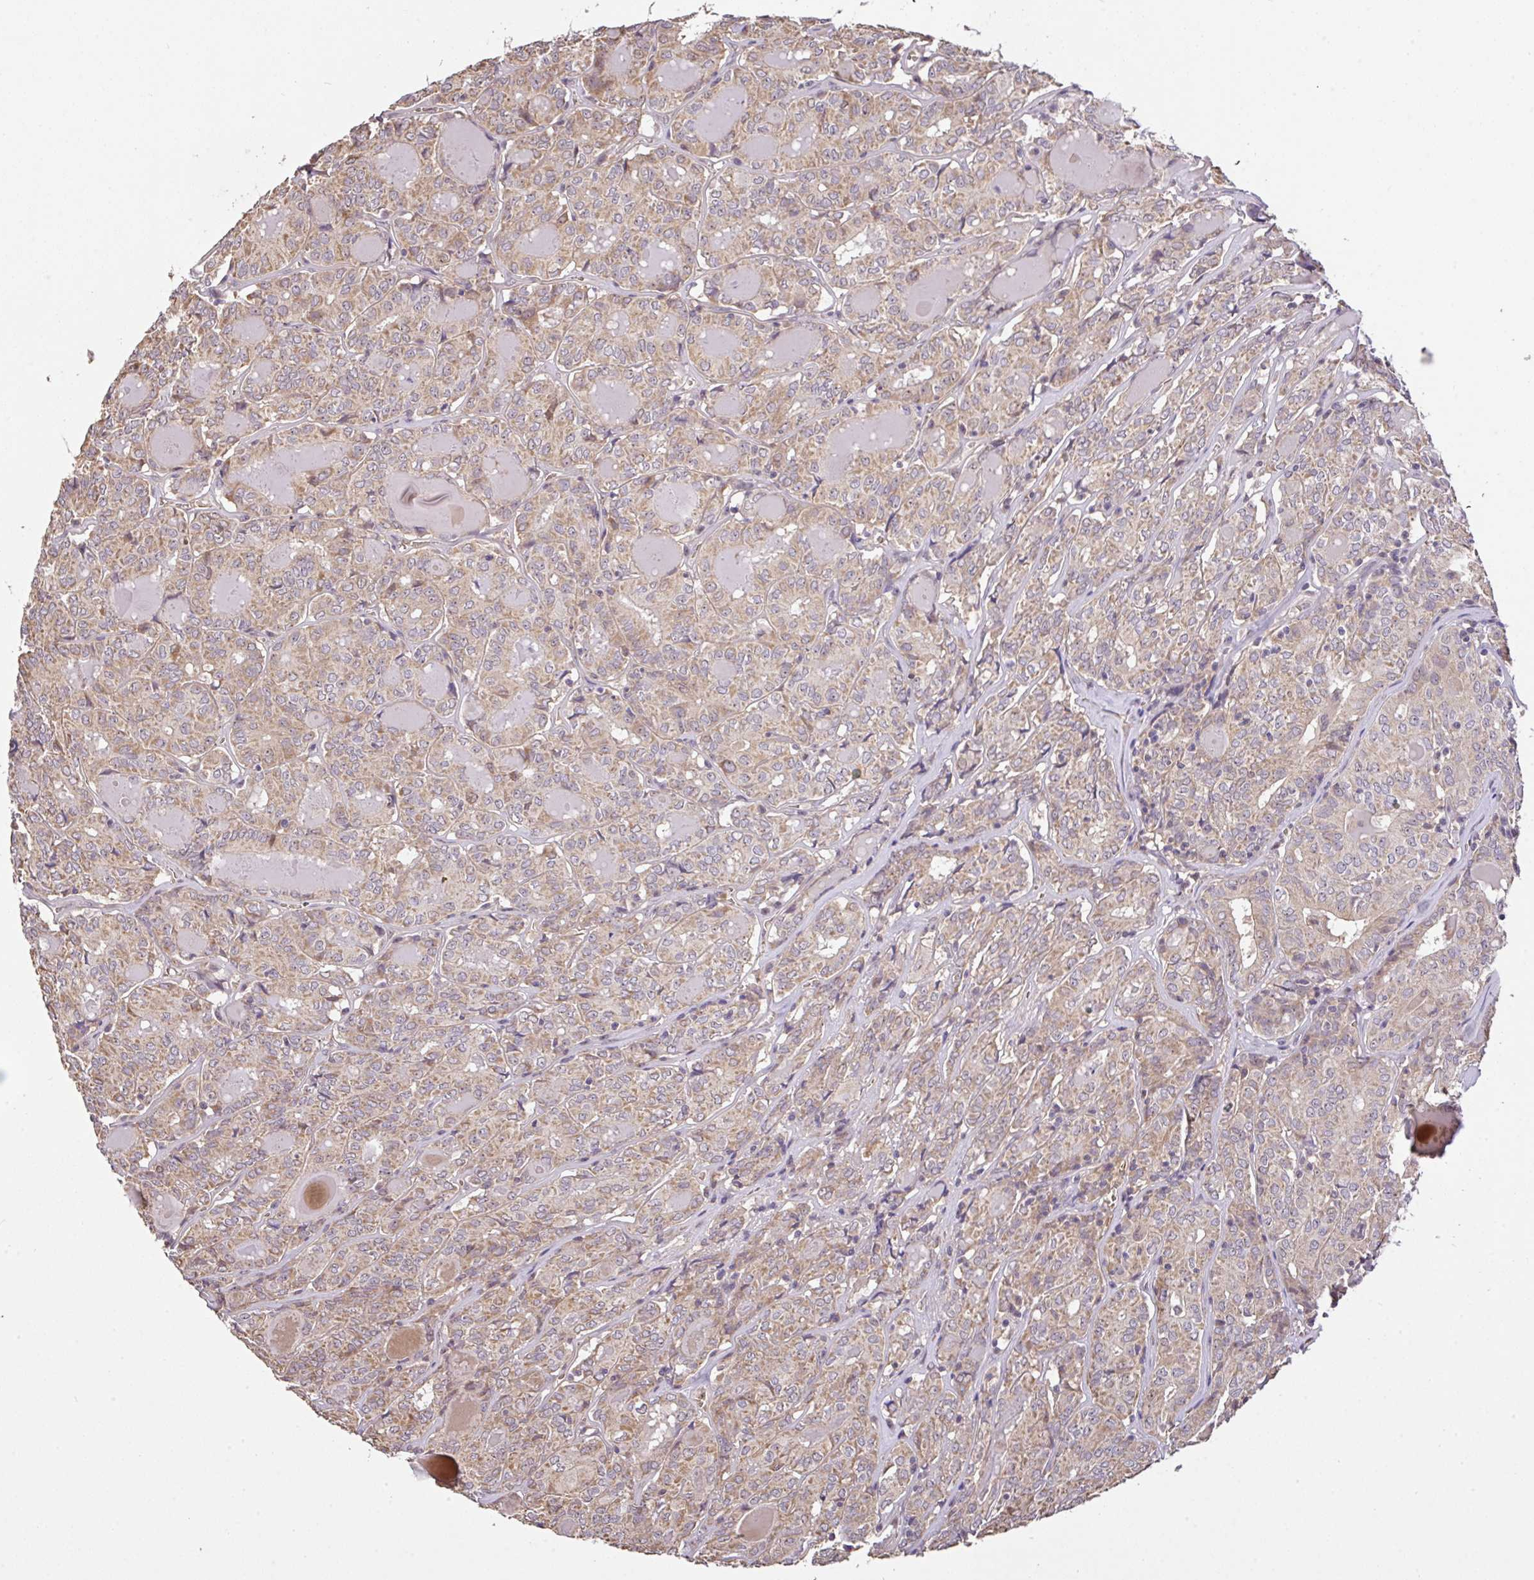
{"staining": {"intensity": "weak", "quantity": ">75%", "location": "cytoplasmic/membranous"}, "tissue": "thyroid cancer", "cell_type": "Tumor cells", "image_type": "cancer", "snomed": [{"axis": "morphology", "description": "Papillary adenocarcinoma, NOS"}, {"axis": "topography", "description": "Thyroid gland"}], "caption": "The photomicrograph demonstrates staining of thyroid papillary adenocarcinoma, revealing weak cytoplasmic/membranous protein positivity (brown color) within tumor cells.", "gene": "C1QTNF9B", "patient": {"sex": "female", "age": 72}}